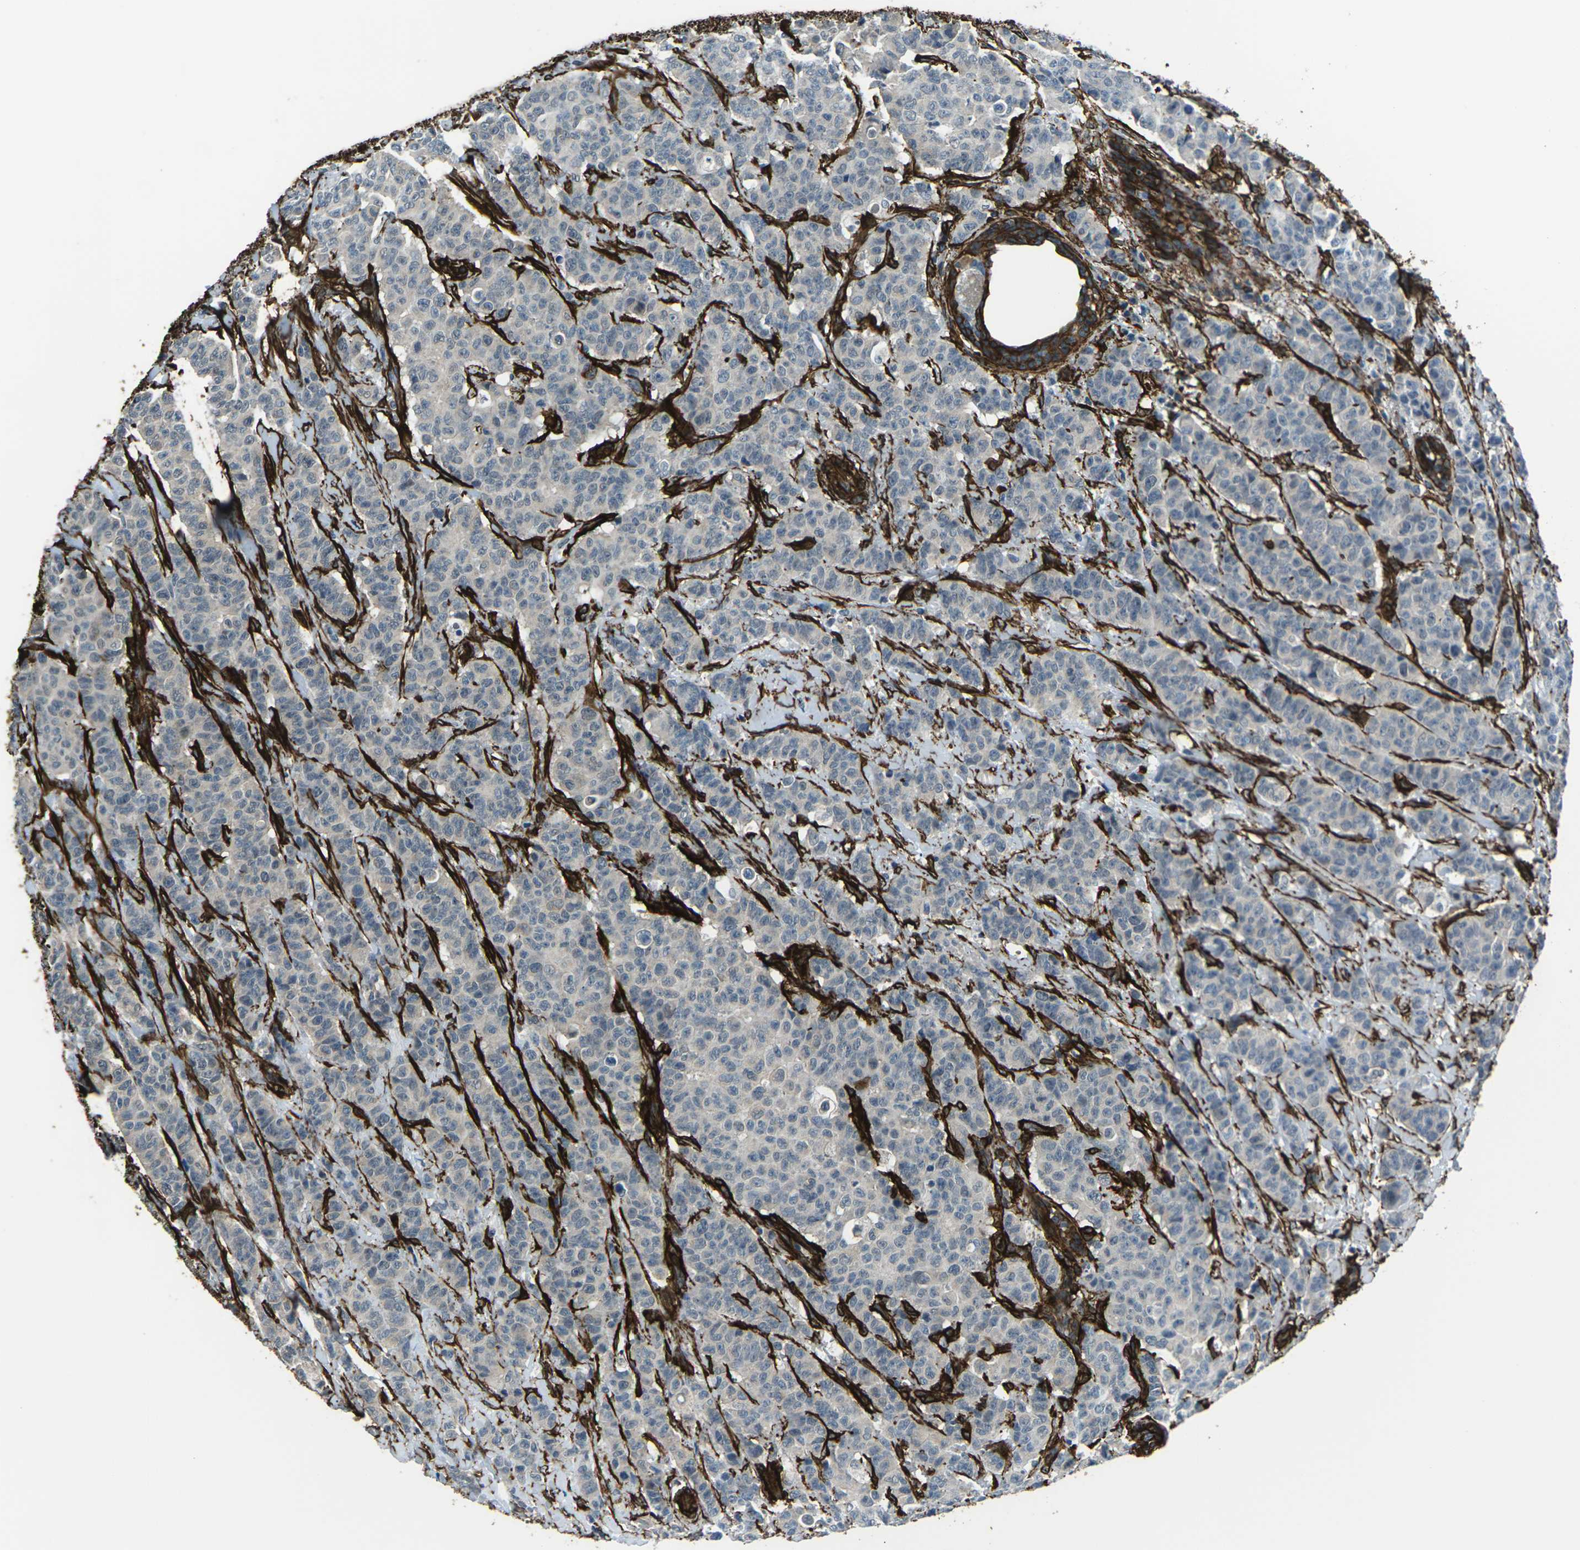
{"staining": {"intensity": "negative", "quantity": "none", "location": "none"}, "tissue": "breast cancer", "cell_type": "Tumor cells", "image_type": "cancer", "snomed": [{"axis": "morphology", "description": "Normal tissue, NOS"}, {"axis": "morphology", "description": "Duct carcinoma"}, {"axis": "topography", "description": "Breast"}], "caption": "The image displays no staining of tumor cells in breast cancer (intraductal carcinoma).", "gene": "GRAMD1C", "patient": {"sex": "female", "age": 40}}